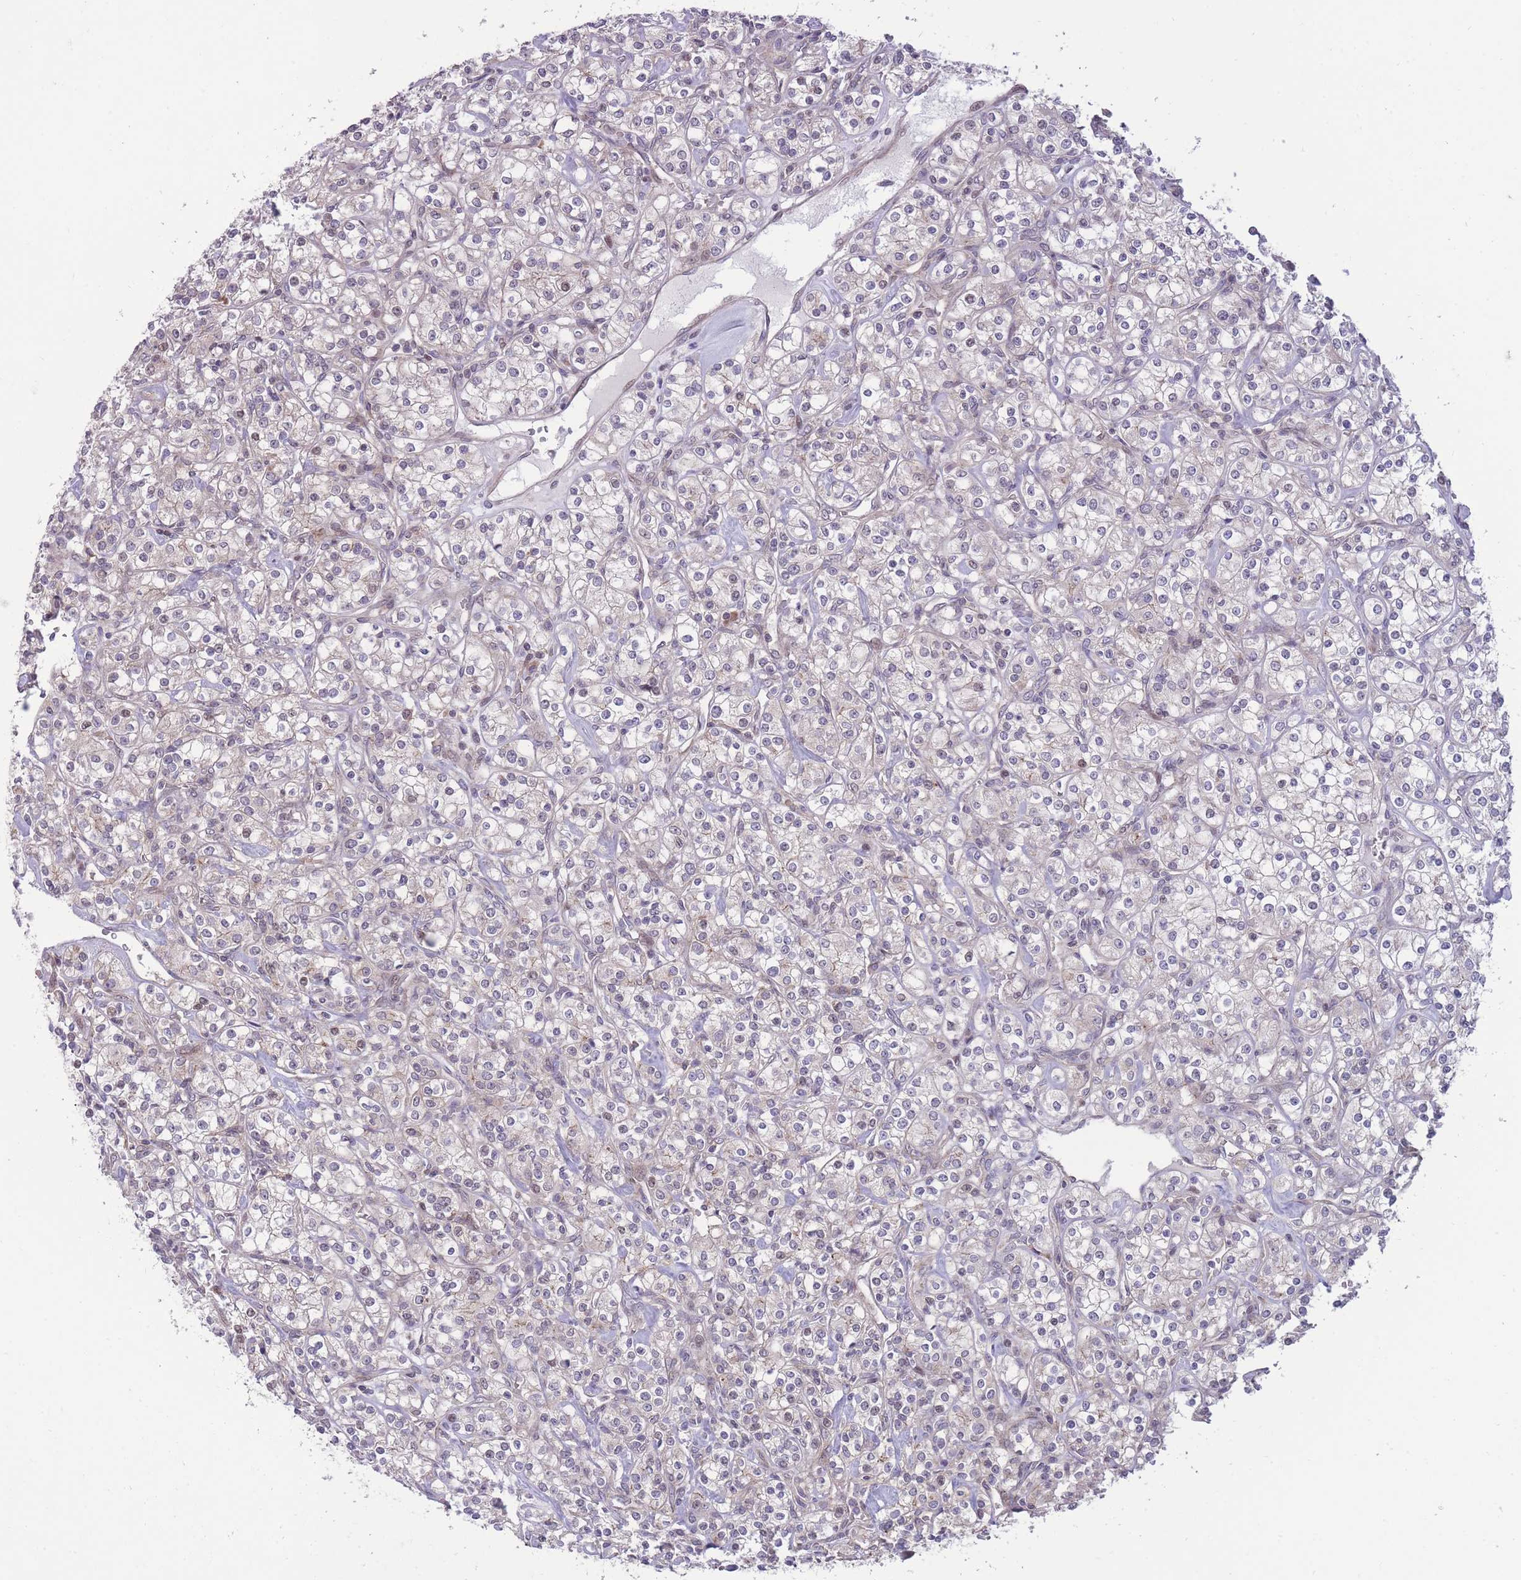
{"staining": {"intensity": "negative", "quantity": "none", "location": "none"}, "tissue": "renal cancer", "cell_type": "Tumor cells", "image_type": "cancer", "snomed": [{"axis": "morphology", "description": "Adenocarcinoma, NOS"}, {"axis": "topography", "description": "Kidney"}], "caption": "The immunohistochemistry (IHC) micrograph has no significant expression in tumor cells of renal cancer tissue.", "gene": "RIC8A", "patient": {"sex": "male", "age": 77}}